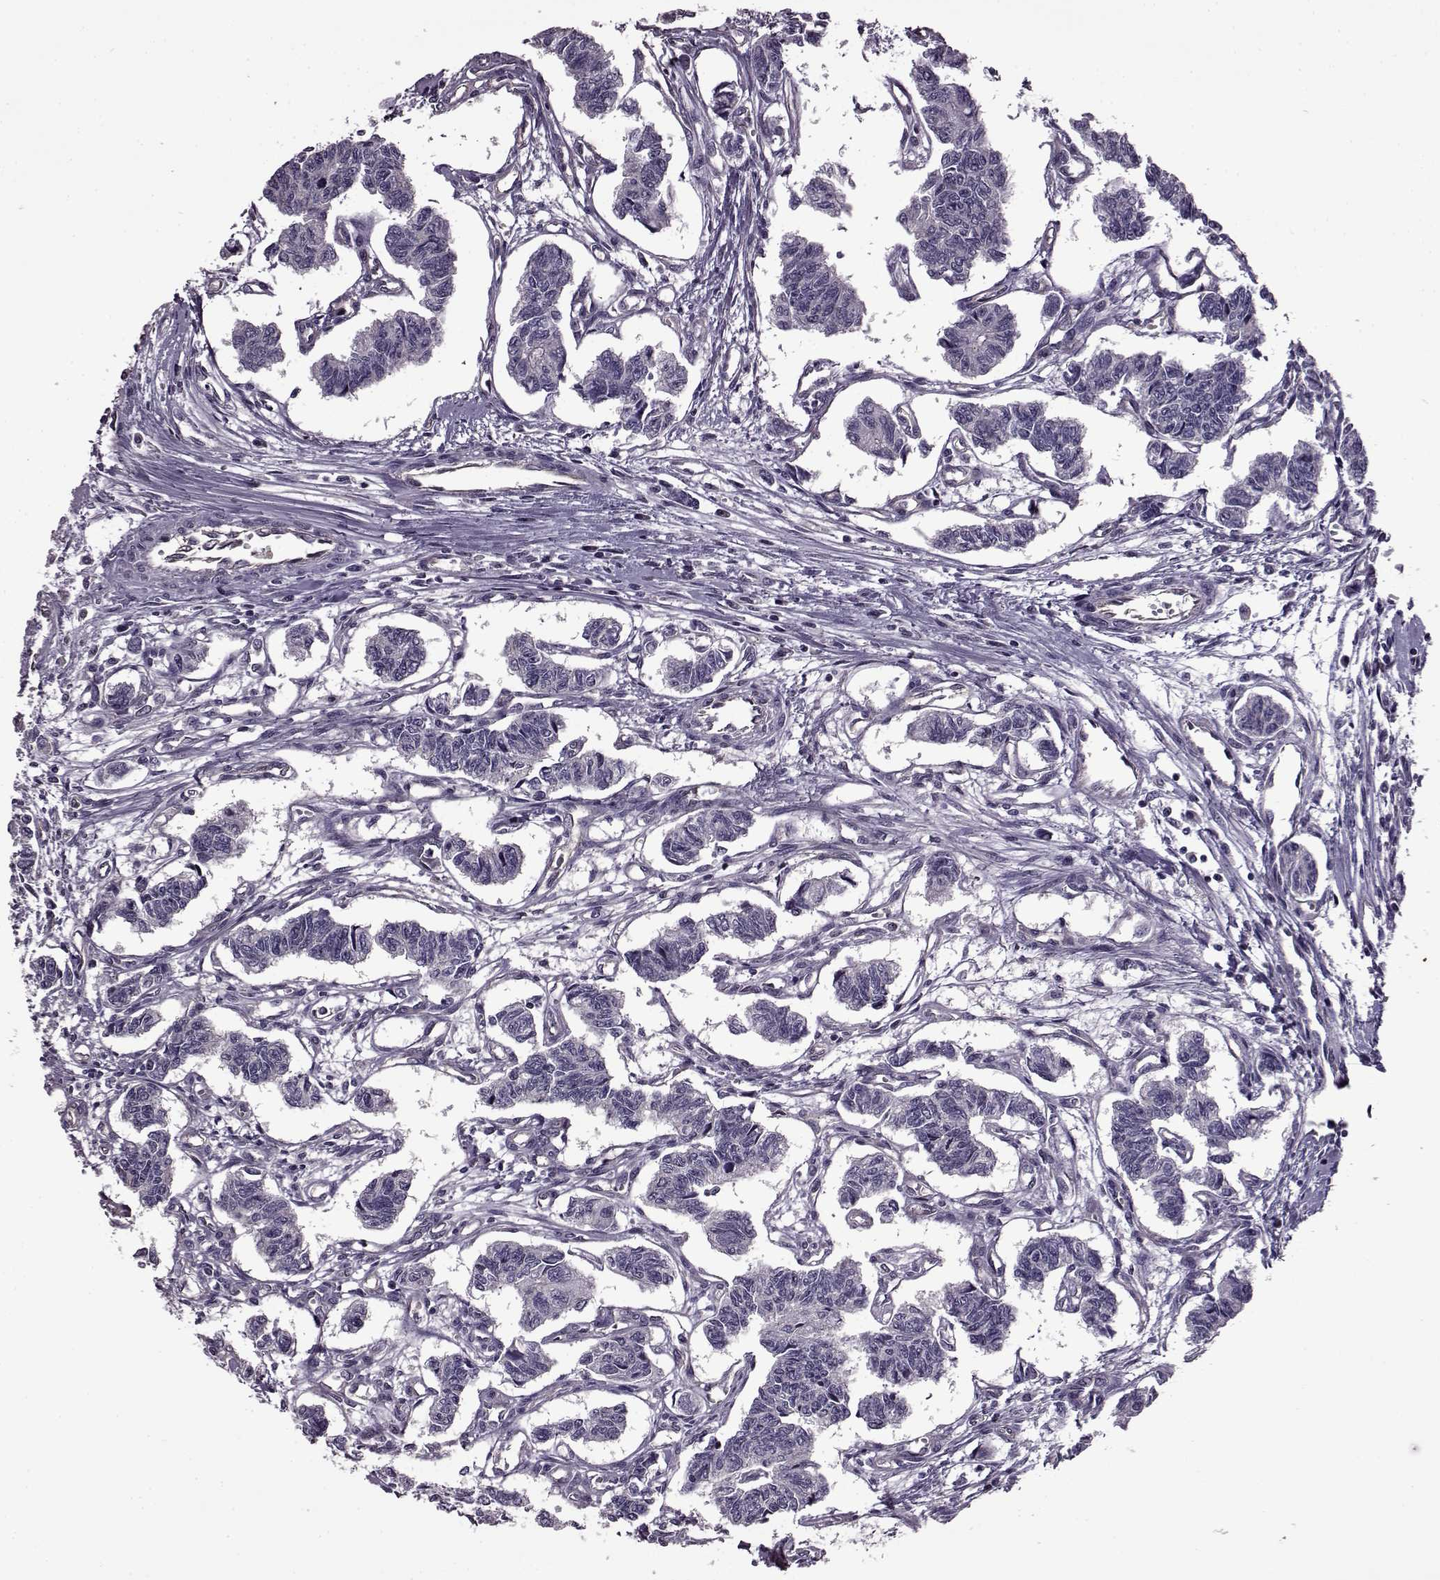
{"staining": {"intensity": "negative", "quantity": "none", "location": "none"}, "tissue": "carcinoid", "cell_type": "Tumor cells", "image_type": "cancer", "snomed": [{"axis": "morphology", "description": "Carcinoid, malignant, NOS"}, {"axis": "topography", "description": "Kidney"}], "caption": "There is no significant positivity in tumor cells of carcinoid. (Brightfield microscopy of DAB IHC at high magnification).", "gene": "EDDM3B", "patient": {"sex": "female", "age": 41}}